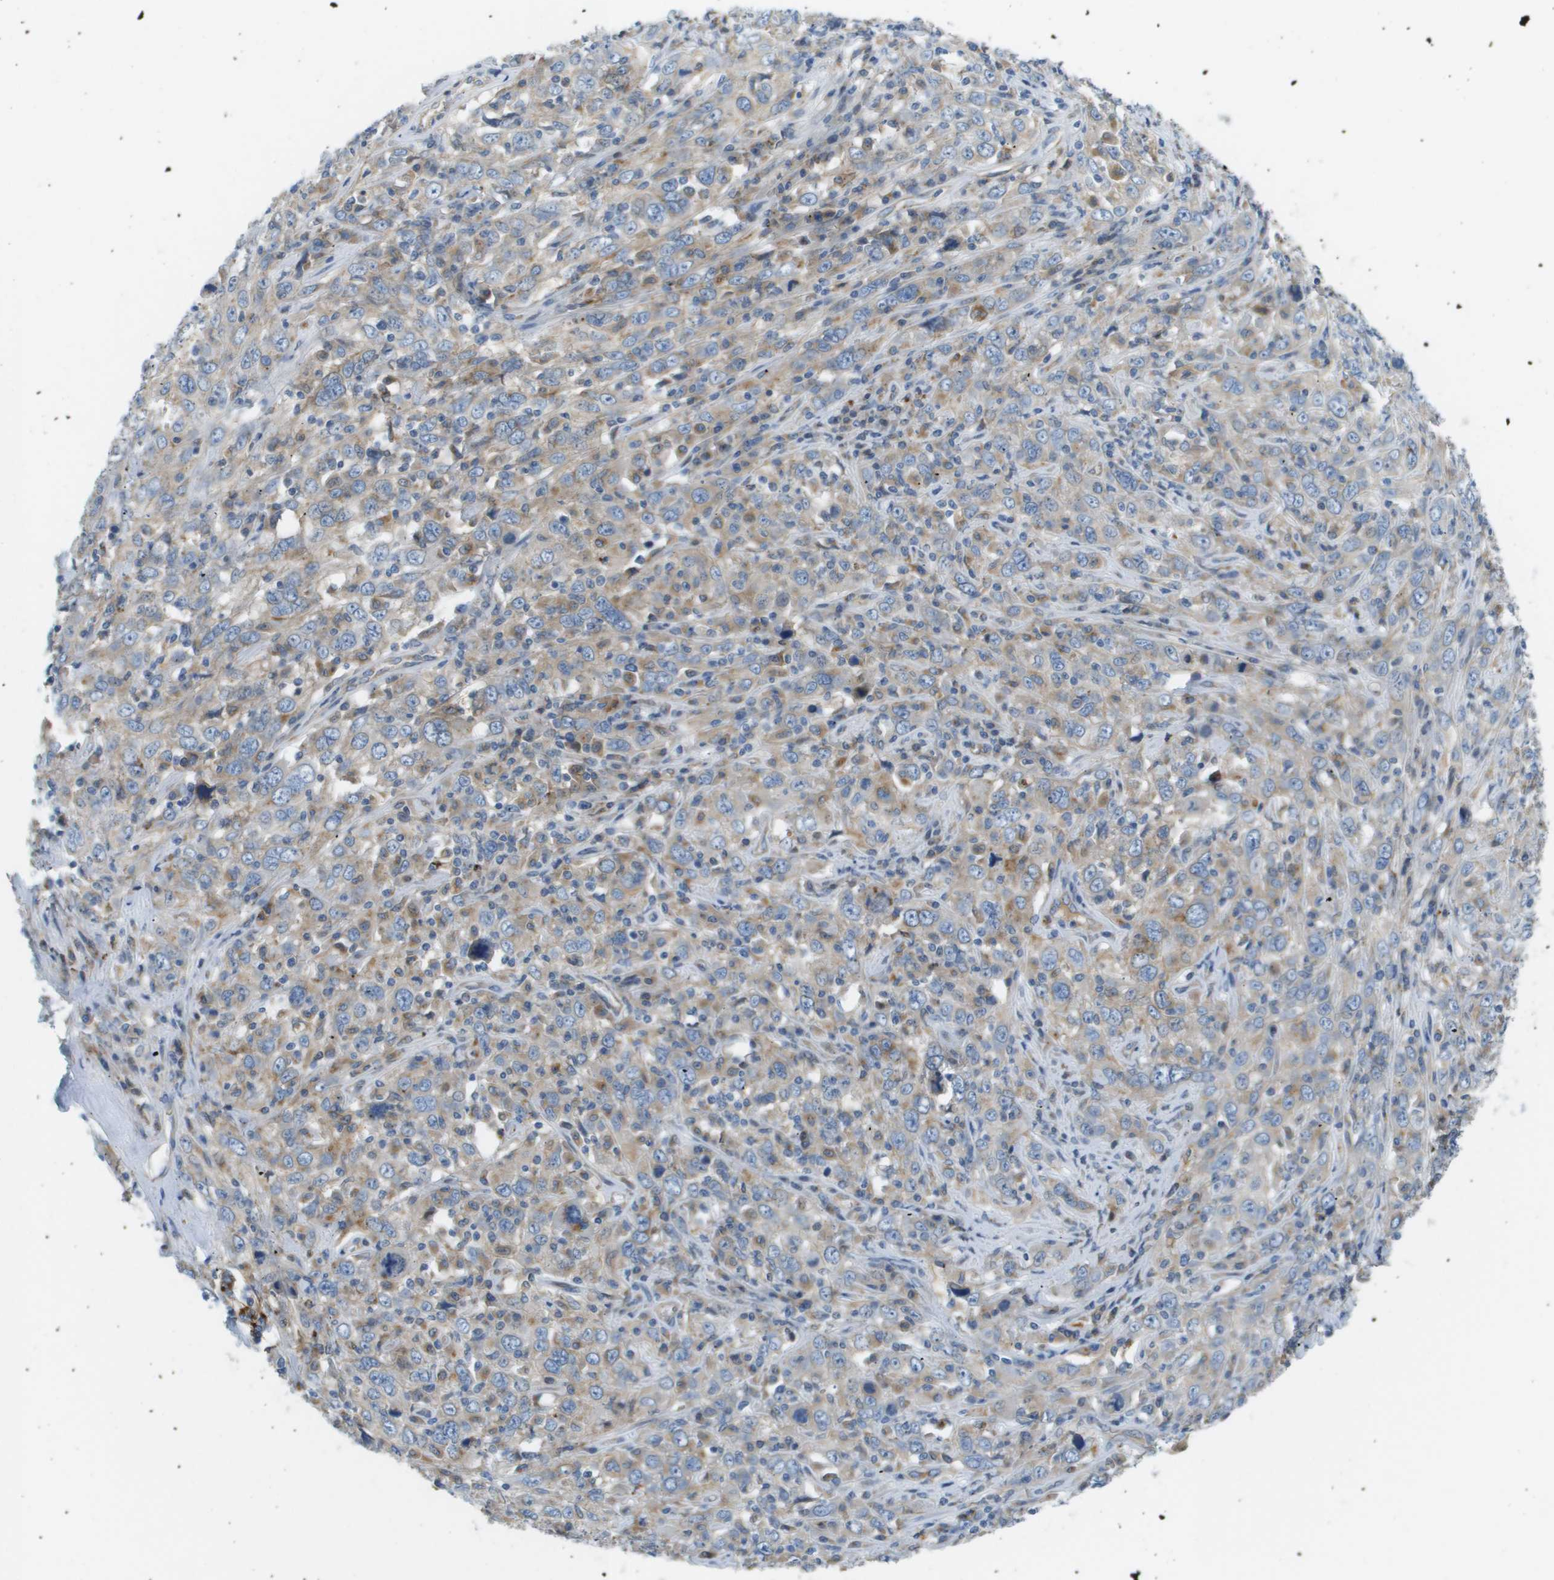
{"staining": {"intensity": "weak", "quantity": ">75%", "location": "cytoplasmic/membranous"}, "tissue": "cervical cancer", "cell_type": "Tumor cells", "image_type": "cancer", "snomed": [{"axis": "morphology", "description": "Squamous cell carcinoma, NOS"}, {"axis": "topography", "description": "Cervix"}], "caption": "DAB immunohistochemical staining of squamous cell carcinoma (cervical) demonstrates weak cytoplasmic/membranous protein expression in approximately >75% of tumor cells. The staining was performed using DAB to visualize the protein expression in brown, while the nuclei were stained in blue with hematoxylin (Magnification: 20x).", "gene": "MYH11", "patient": {"sex": "female", "age": 46}}